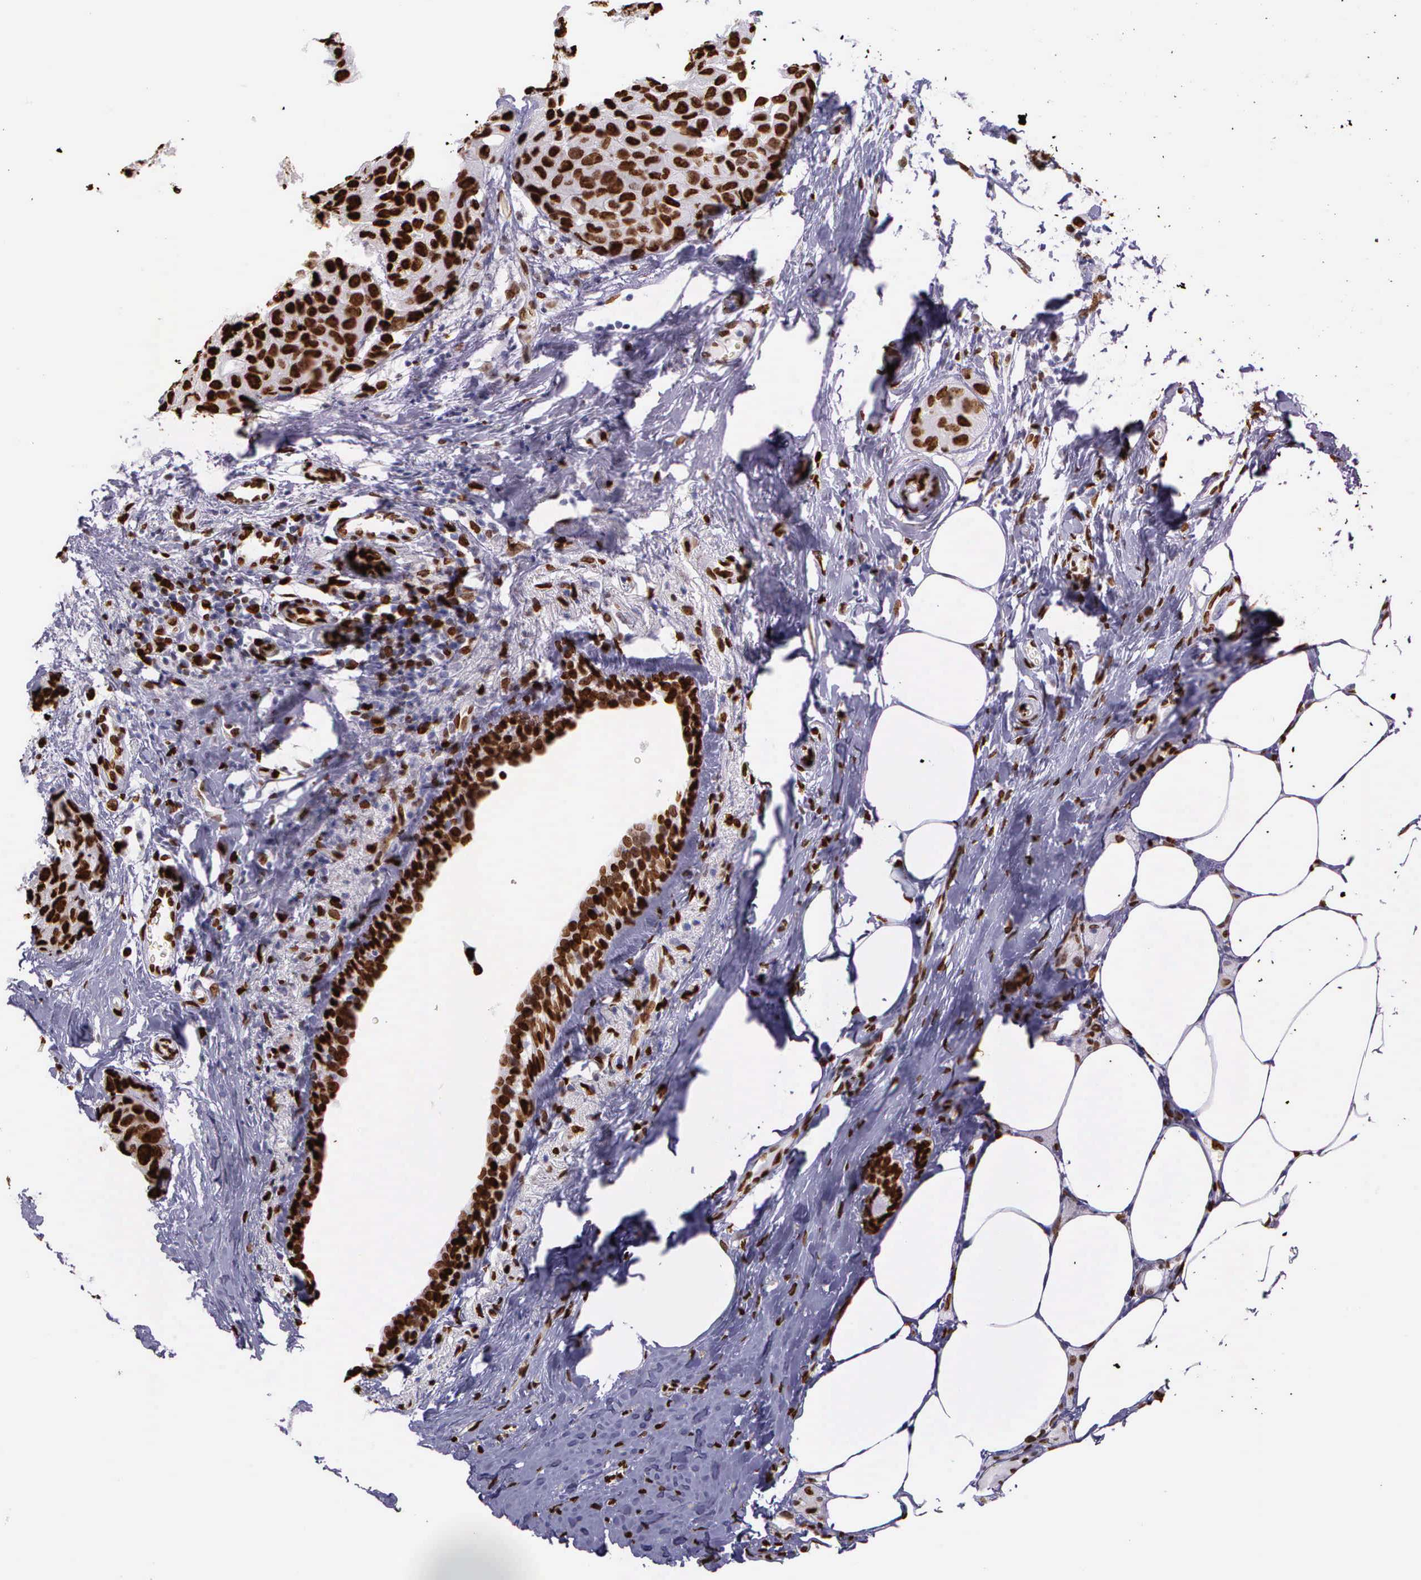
{"staining": {"intensity": "strong", "quantity": ">75%", "location": "nuclear"}, "tissue": "breast cancer", "cell_type": "Tumor cells", "image_type": "cancer", "snomed": [{"axis": "morphology", "description": "Duct carcinoma"}, {"axis": "topography", "description": "Breast"}], "caption": "This is an image of immunohistochemistry staining of breast cancer (infiltrating ductal carcinoma), which shows strong staining in the nuclear of tumor cells.", "gene": "H1-0", "patient": {"sex": "female", "age": 68}}